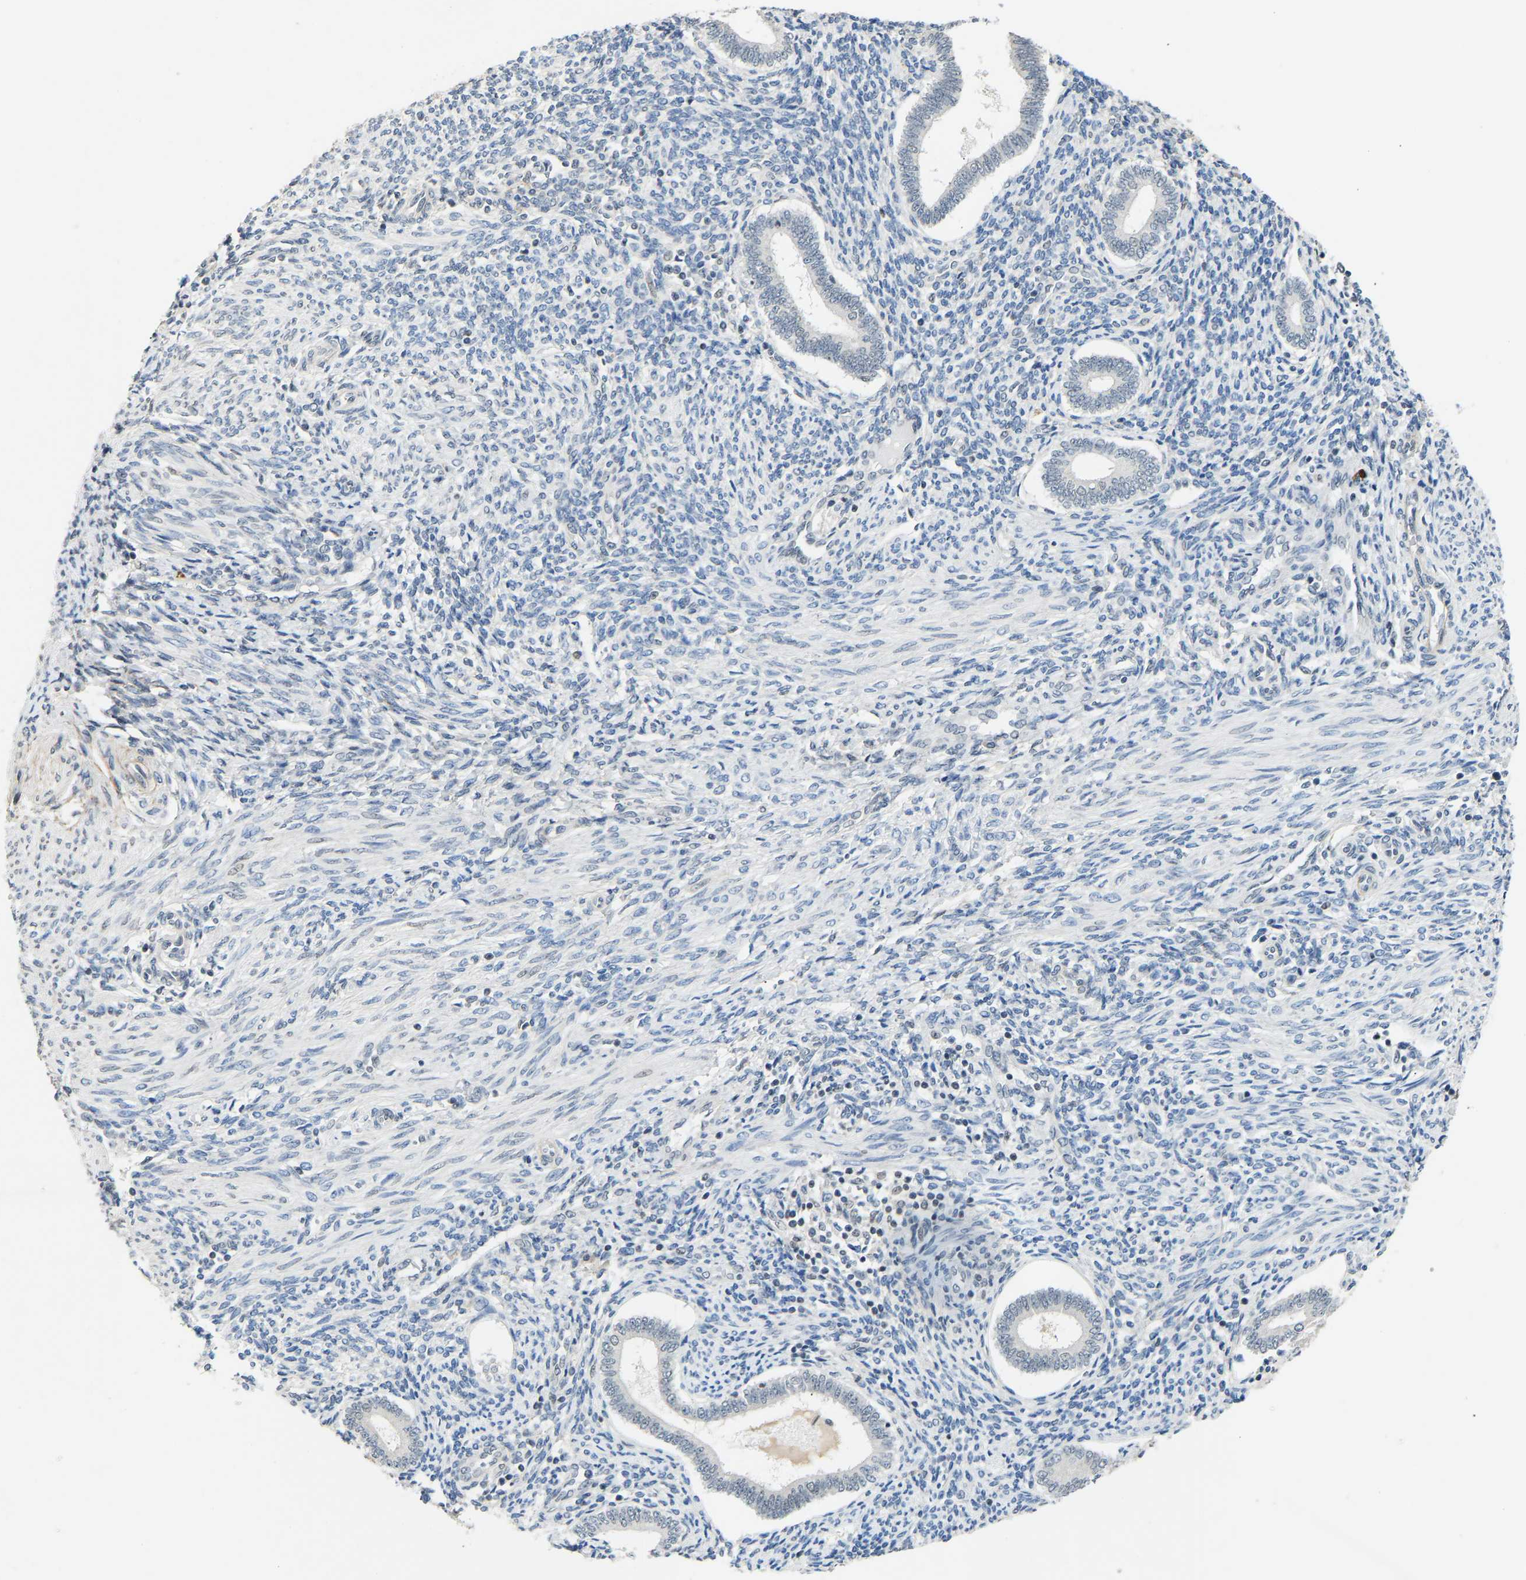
{"staining": {"intensity": "negative", "quantity": "none", "location": "none"}, "tissue": "endometrium", "cell_type": "Cells in endometrial stroma", "image_type": "normal", "snomed": [{"axis": "morphology", "description": "Normal tissue, NOS"}, {"axis": "topography", "description": "Endometrium"}], "caption": "Immunohistochemical staining of benign endometrium reveals no significant positivity in cells in endometrial stroma.", "gene": "RBM15", "patient": {"sex": "female", "age": 42}}